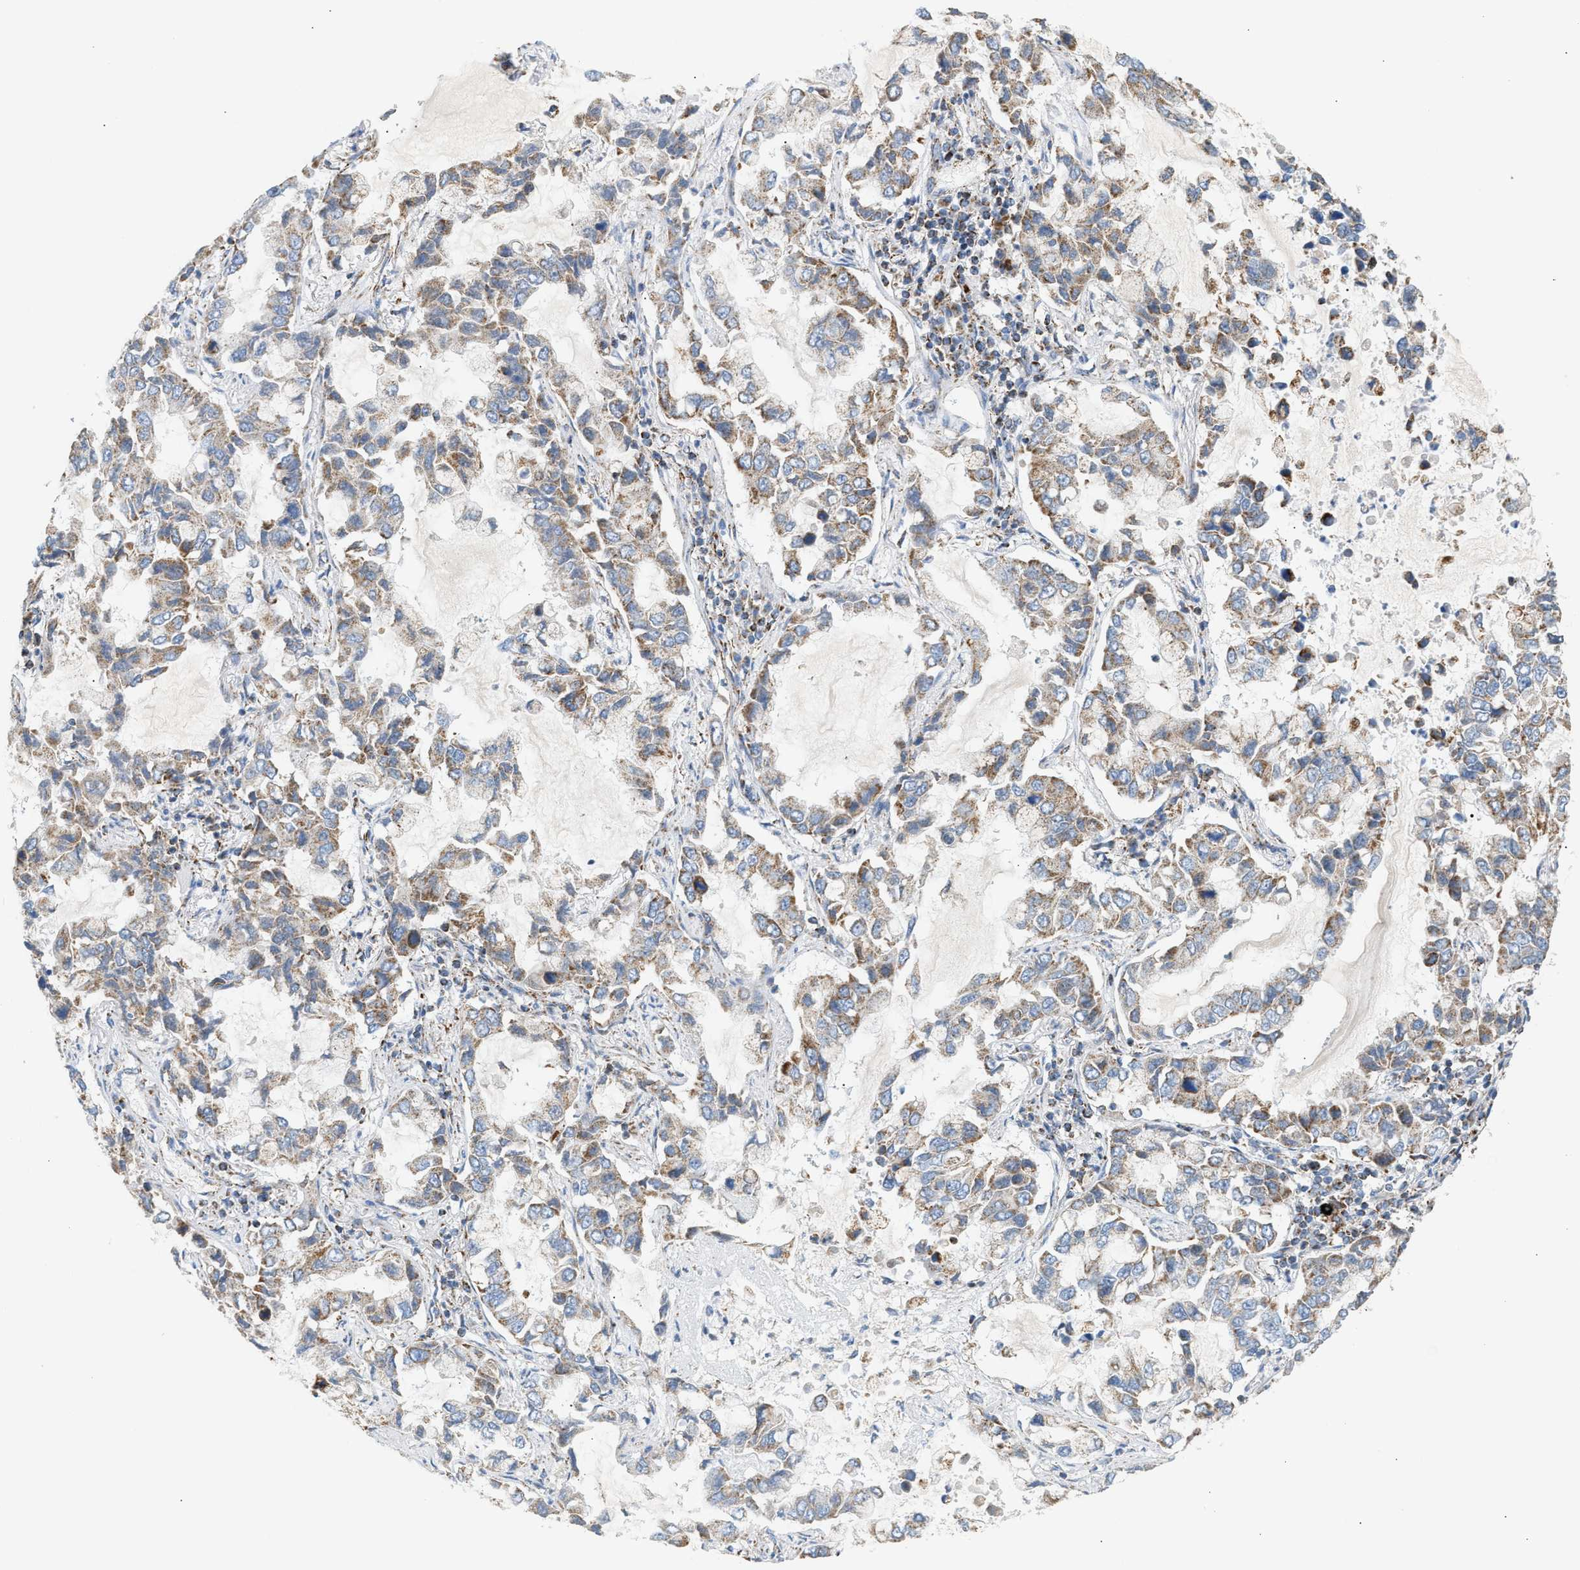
{"staining": {"intensity": "moderate", "quantity": ">75%", "location": "cytoplasmic/membranous"}, "tissue": "lung cancer", "cell_type": "Tumor cells", "image_type": "cancer", "snomed": [{"axis": "morphology", "description": "Adenocarcinoma, NOS"}, {"axis": "topography", "description": "Lung"}], "caption": "This photomicrograph reveals immunohistochemistry (IHC) staining of human lung cancer (adenocarcinoma), with medium moderate cytoplasmic/membranous positivity in about >75% of tumor cells.", "gene": "OGDH", "patient": {"sex": "male", "age": 64}}